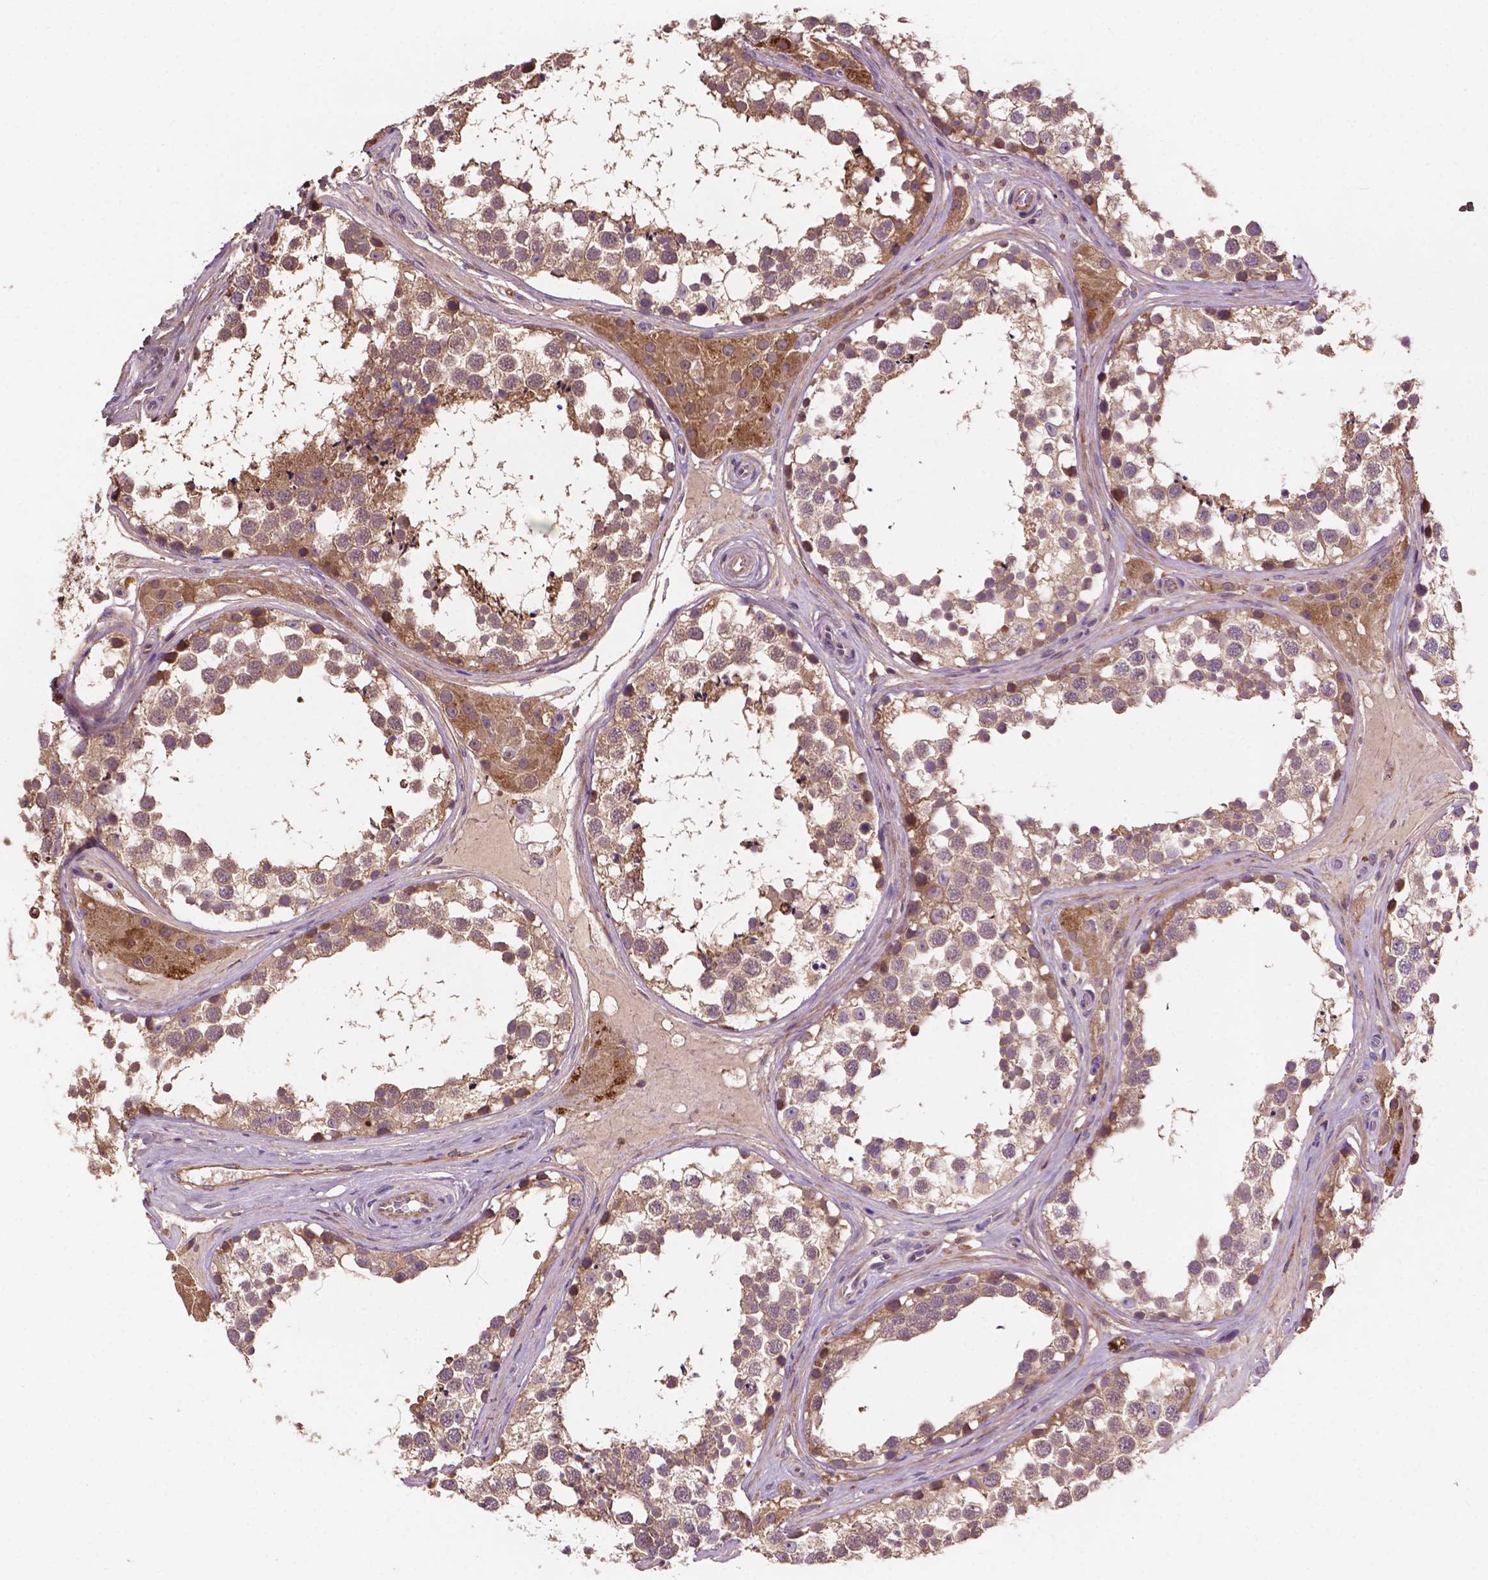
{"staining": {"intensity": "moderate", "quantity": ">75%", "location": "cytoplasmic/membranous"}, "tissue": "testis", "cell_type": "Cells in seminiferous ducts", "image_type": "normal", "snomed": [{"axis": "morphology", "description": "Normal tissue, NOS"}, {"axis": "morphology", "description": "Seminoma, NOS"}, {"axis": "topography", "description": "Testis"}], "caption": "A photomicrograph of testis stained for a protein exhibits moderate cytoplasmic/membranous brown staining in cells in seminiferous ducts.", "gene": "GJA9", "patient": {"sex": "male", "age": 65}}